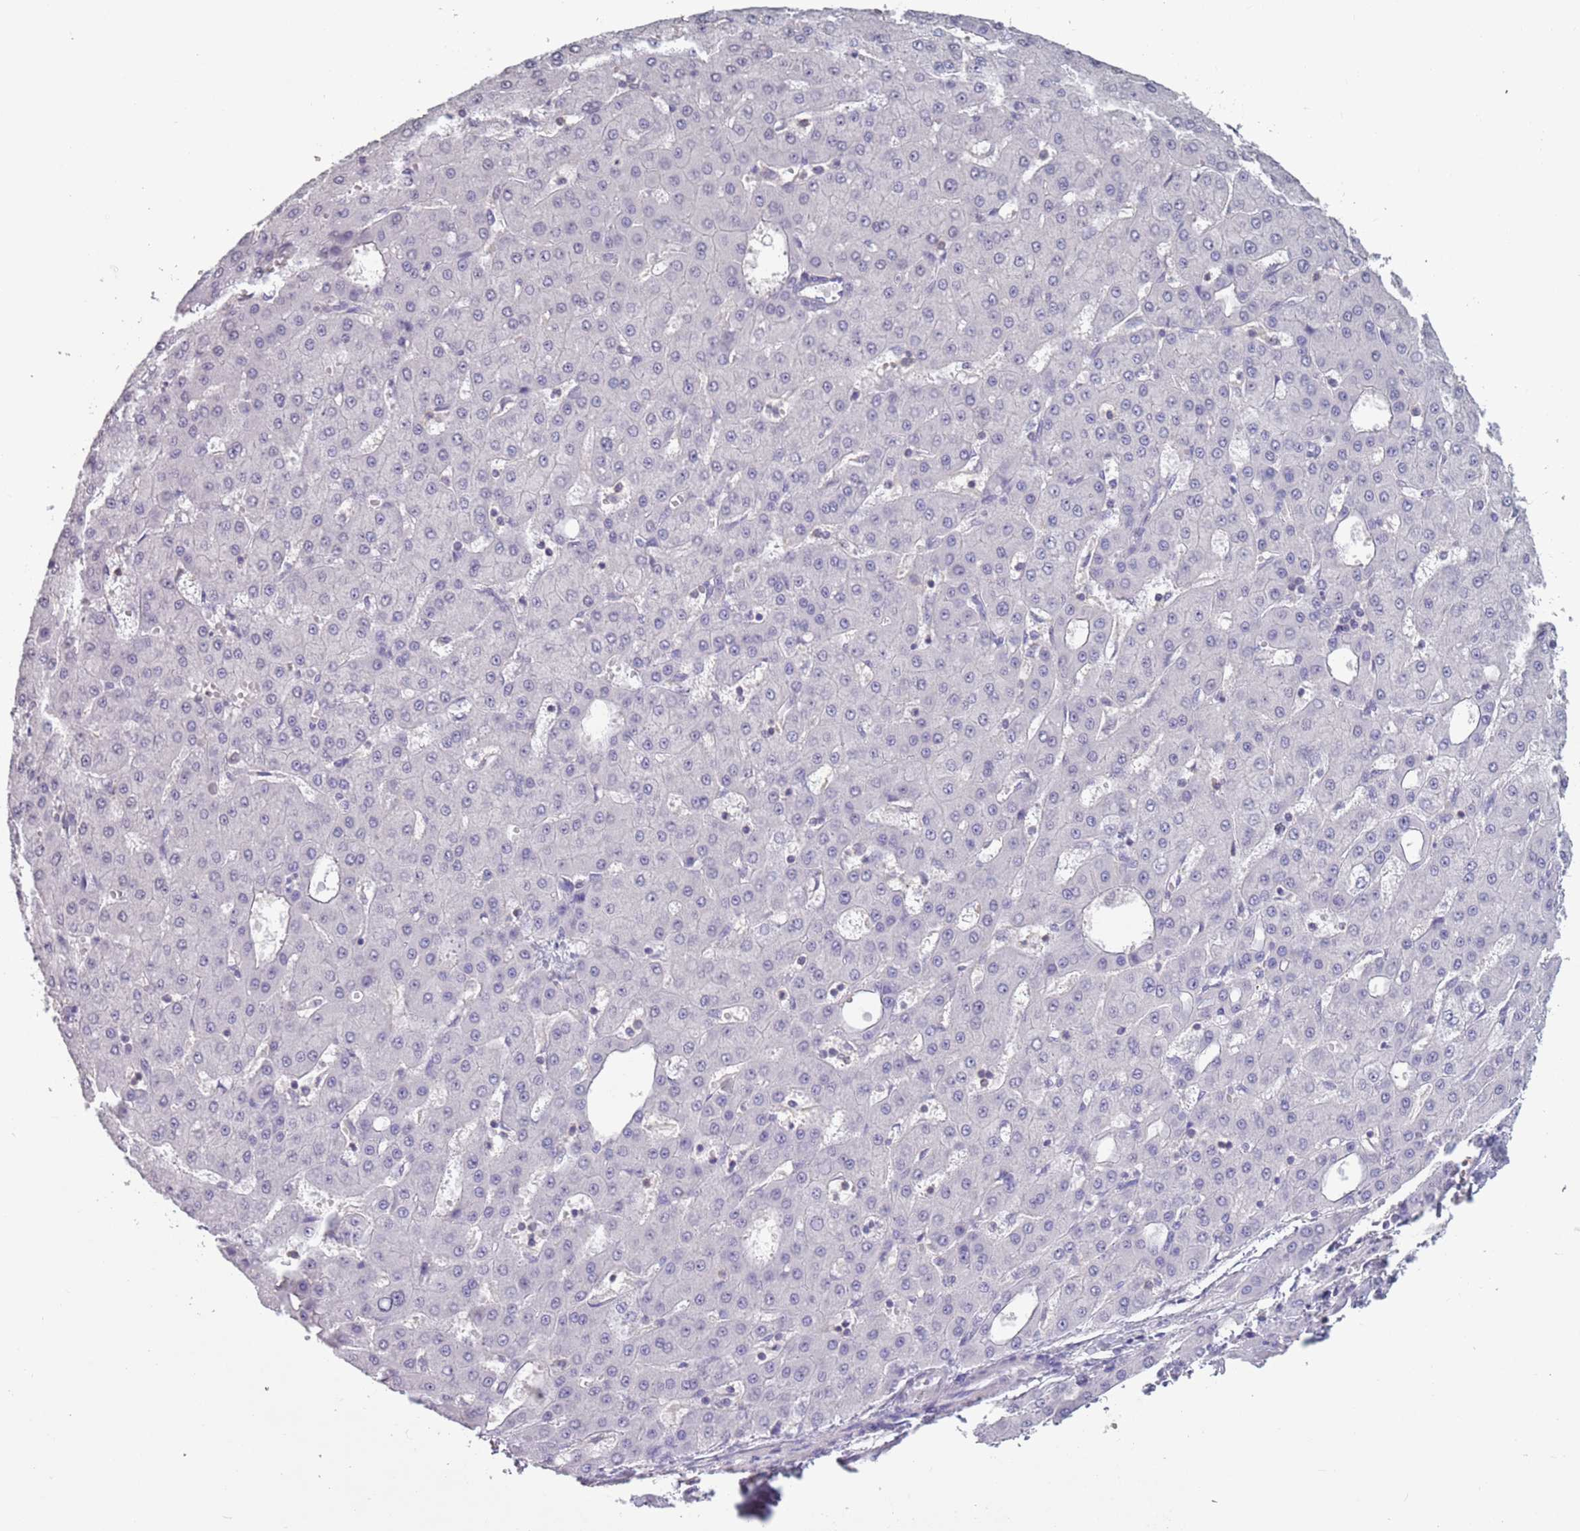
{"staining": {"intensity": "negative", "quantity": "none", "location": "none"}, "tissue": "liver cancer", "cell_type": "Tumor cells", "image_type": "cancer", "snomed": [{"axis": "morphology", "description": "Carcinoma, Hepatocellular, NOS"}, {"axis": "topography", "description": "Liver"}], "caption": "There is no significant expression in tumor cells of liver cancer (hepatocellular carcinoma).", "gene": "SUN5", "patient": {"sex": "male", "age": 47}}